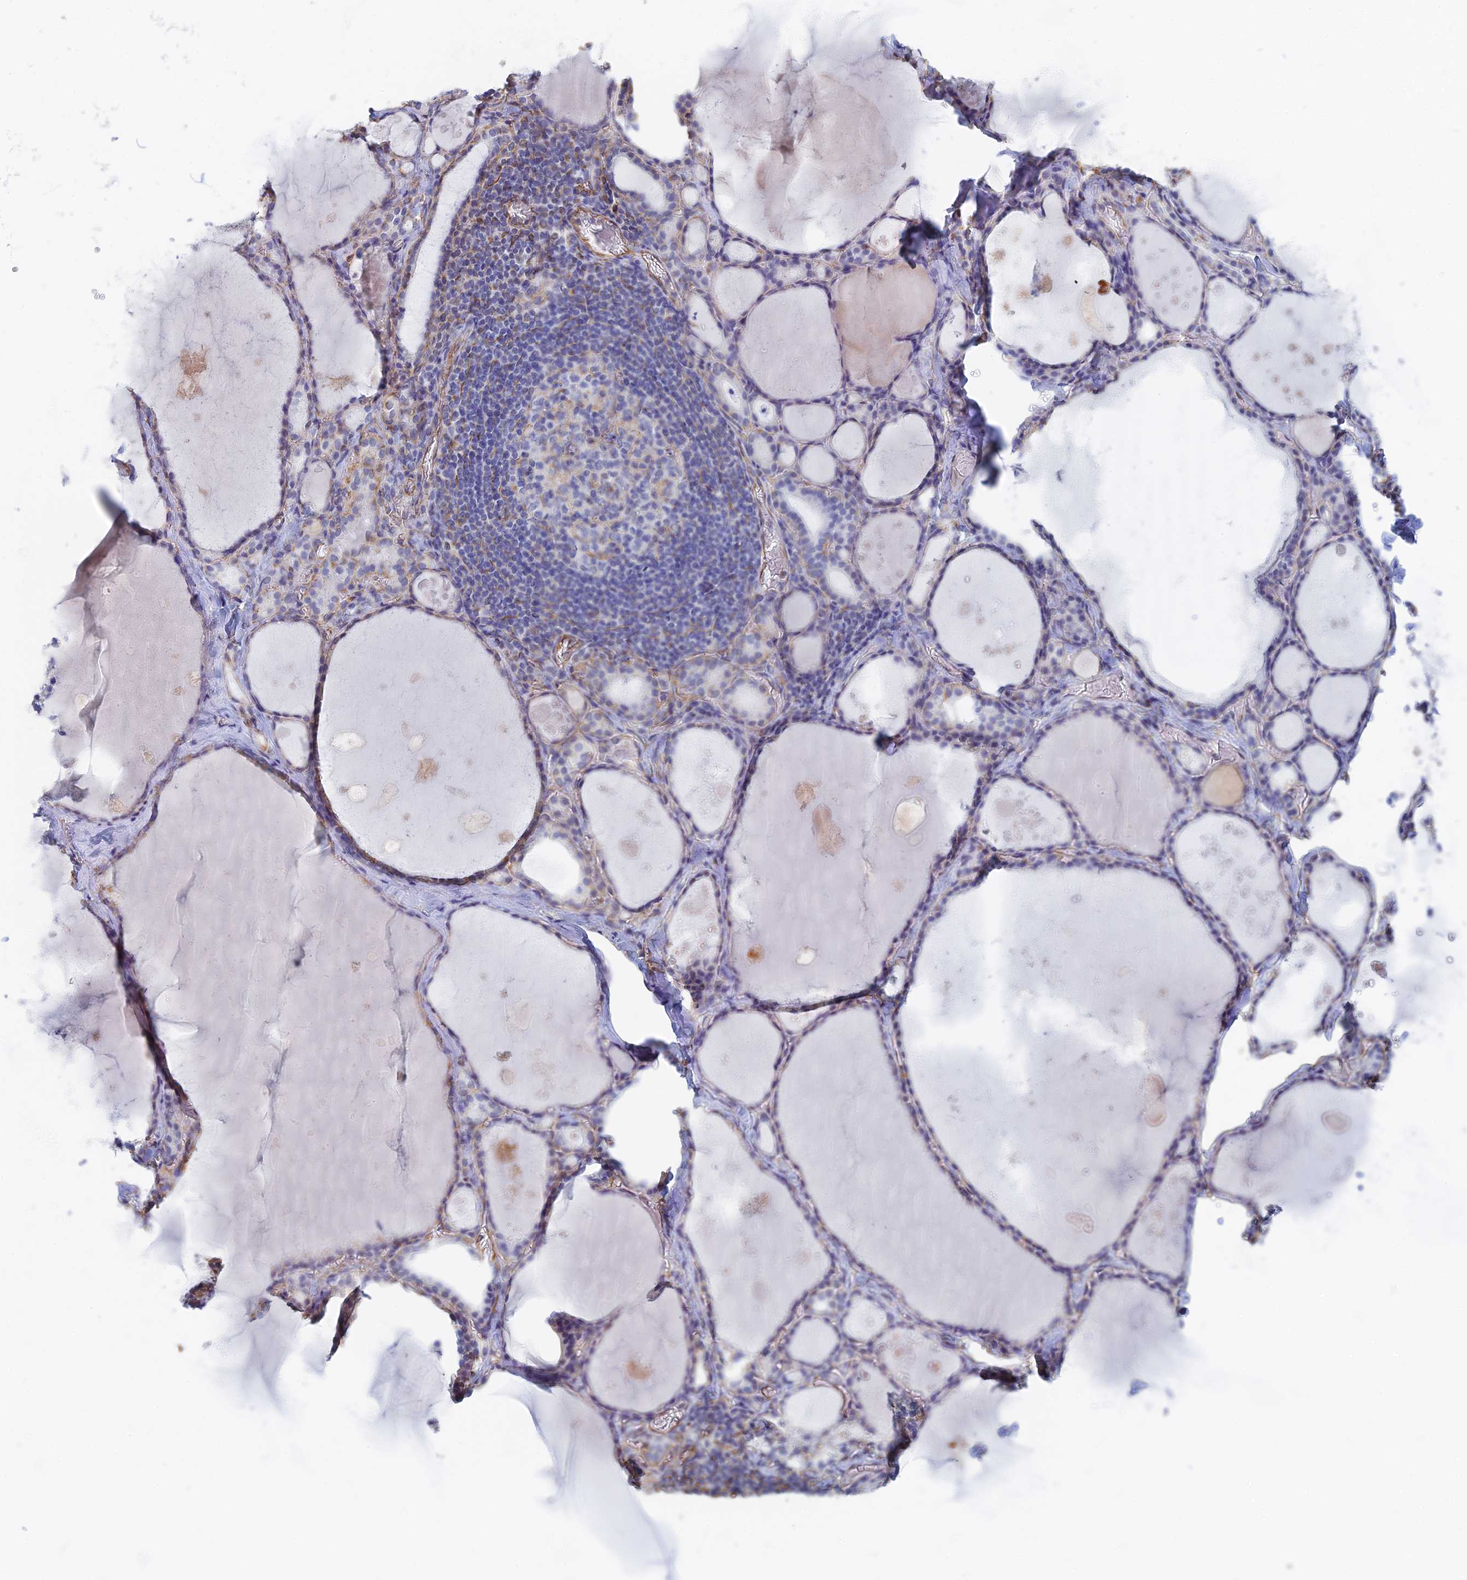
{"staining": {"intensity": "negative", "quantity": "none", "location": "none"}, "tissue": "thyroid gland", "cell_type": "Glandular cells", "image_type": "normal", "snomed": [{"axis": "morphology", "description": "Normal tissue, NOS"}, {"axis": "topography", "description": "Thyroid gland"}], "caption": "Immunohistochemical staining of unremarkable human thyroid gland demonstrates no significant positivity in glandular cells. (IHC, brightfield microscopy, high magnification).", "gene": "RMC1", "patient": {"sex": "male", "age": 56}}